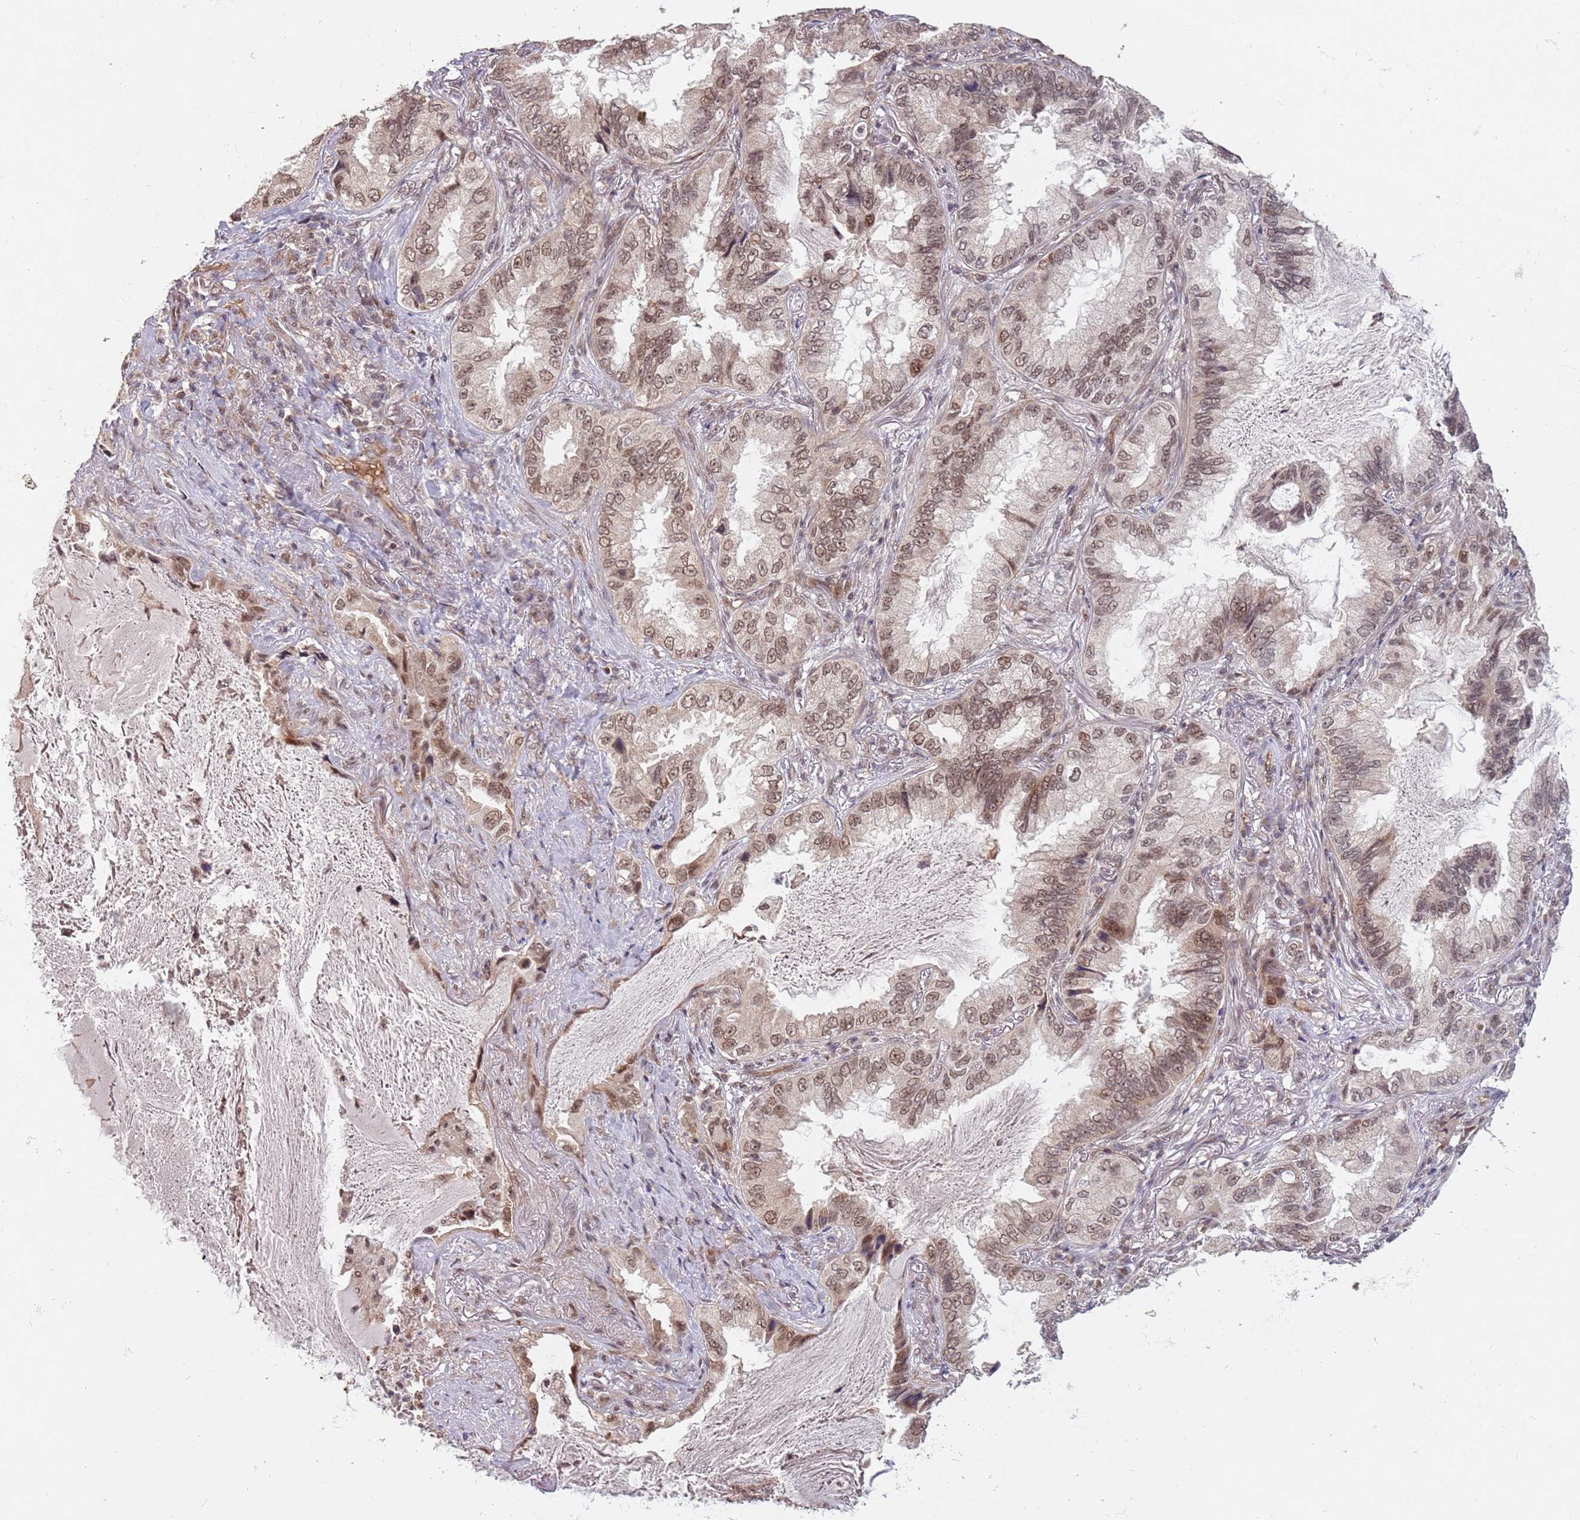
{"staining": {"intensity": "moderate", "quantity": ">75%", "location": "nuclear"}, "tissue": "lung cancer", "cell_type": "Tumor cells", "image_type": "cancer", "snomed": [{"axis": "morphology", "description": "Adenocarcinoma, NOS"}, {"axis": "topography", "description": "Lung"}], "caption": "The image reveals immunohistochemical staining of lung cancer (adenocarcinoma). There is moderate nuclear expression is appreciated in approximately >75% of tumor cells.", "gene": "SUDS3", "patient": {"sex": "female", "age": 69}}